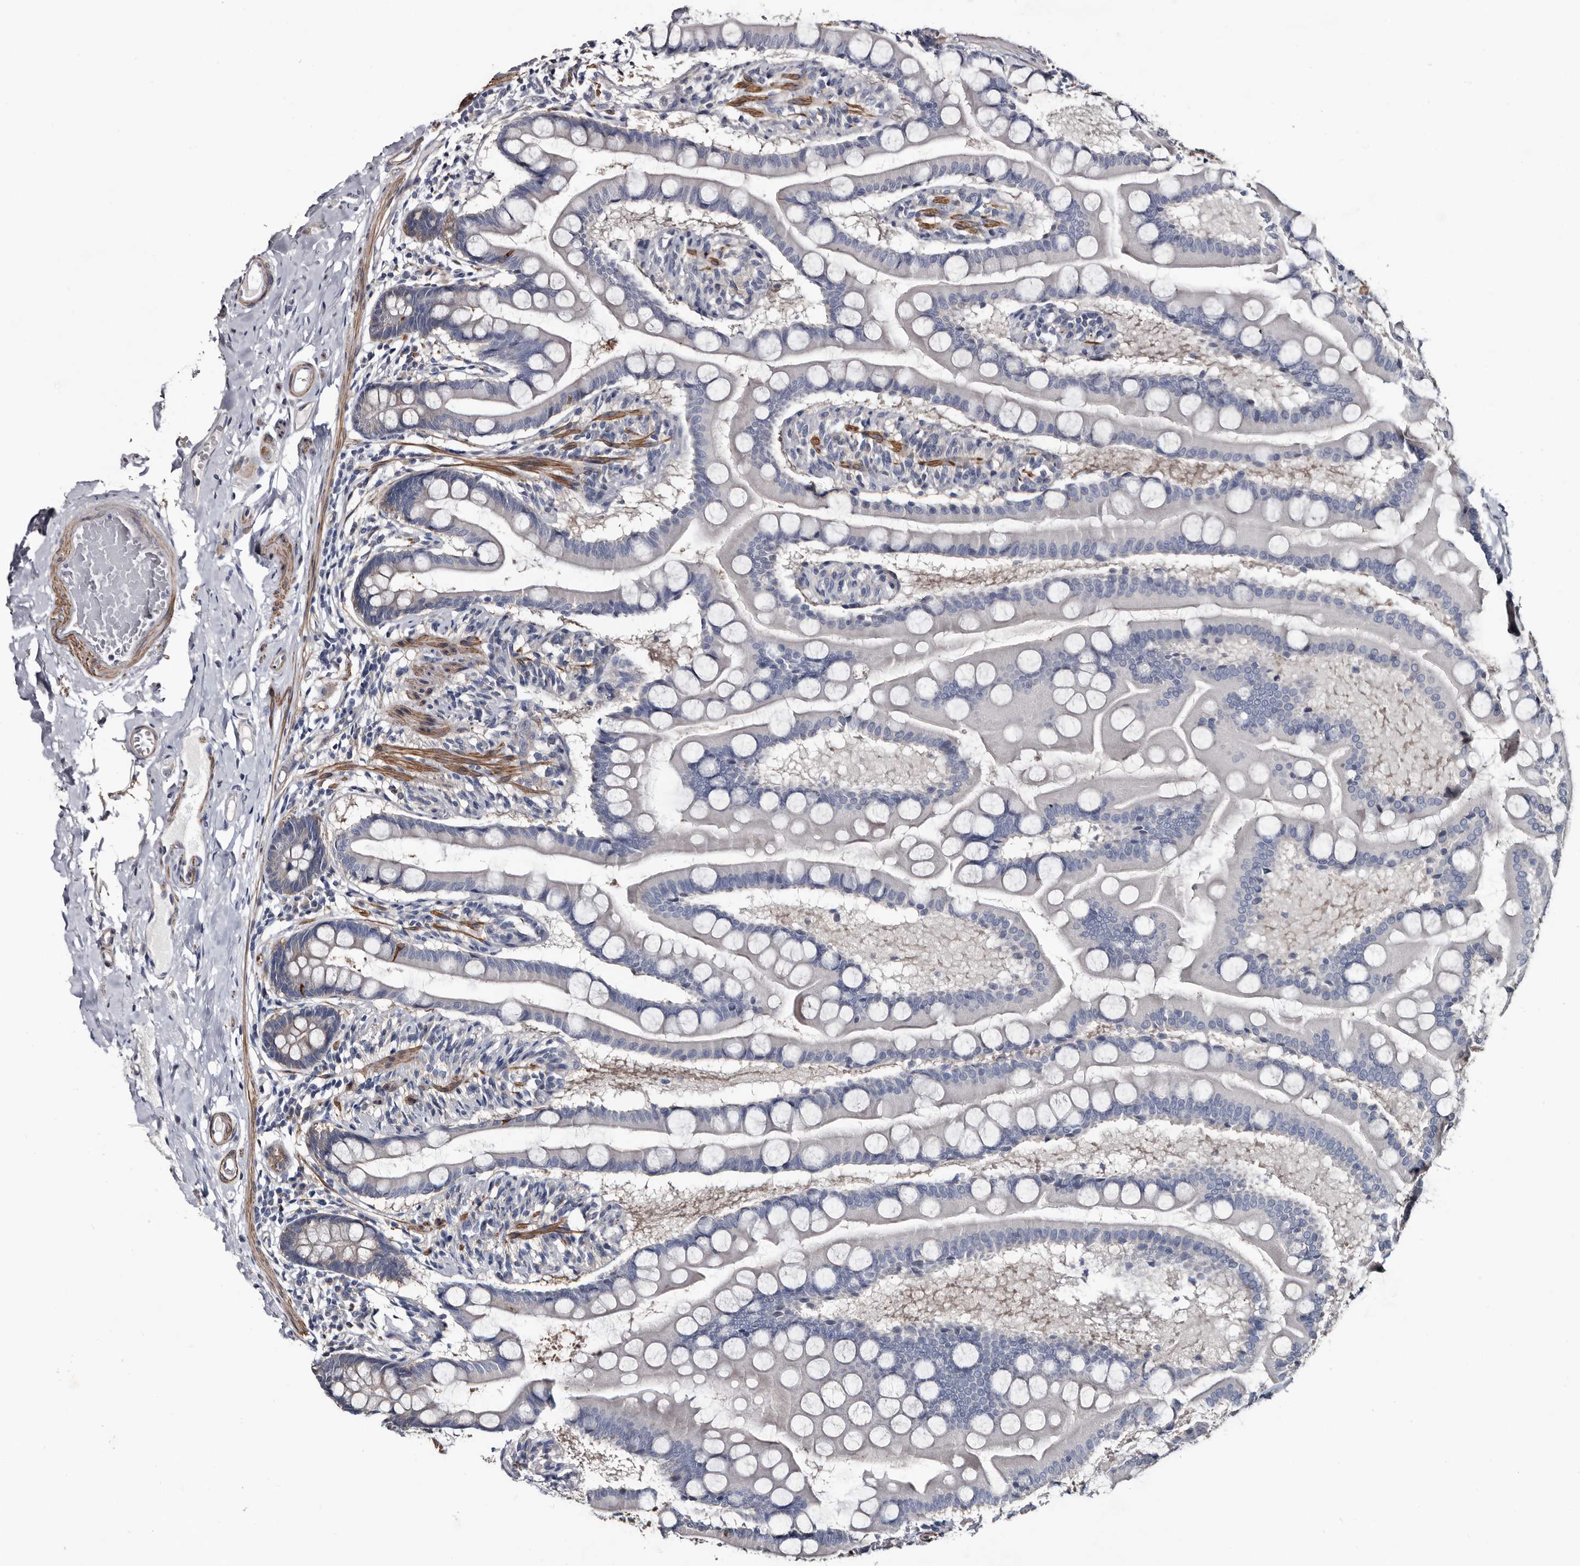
{"staining": {"intensity": "weak", "quantity": "<25%", "location": "cytoplasmic/membranous"}, "tissue": "small intestine", "cell_type": "Glandular cells", "image_type": "normal", "snomed": [{"axis": "morphology", "description": "Normal tissue, NOS"}, {"axis": "topography", "description": "Small intestine"}], "caption": "The image displays no staining of glandular cells in unremarkable small intestine. (DAB immunohistochemistry (IHC), high magnification).", "gene": "IARS1", "patient": {"sex": "male", "age": 41}}